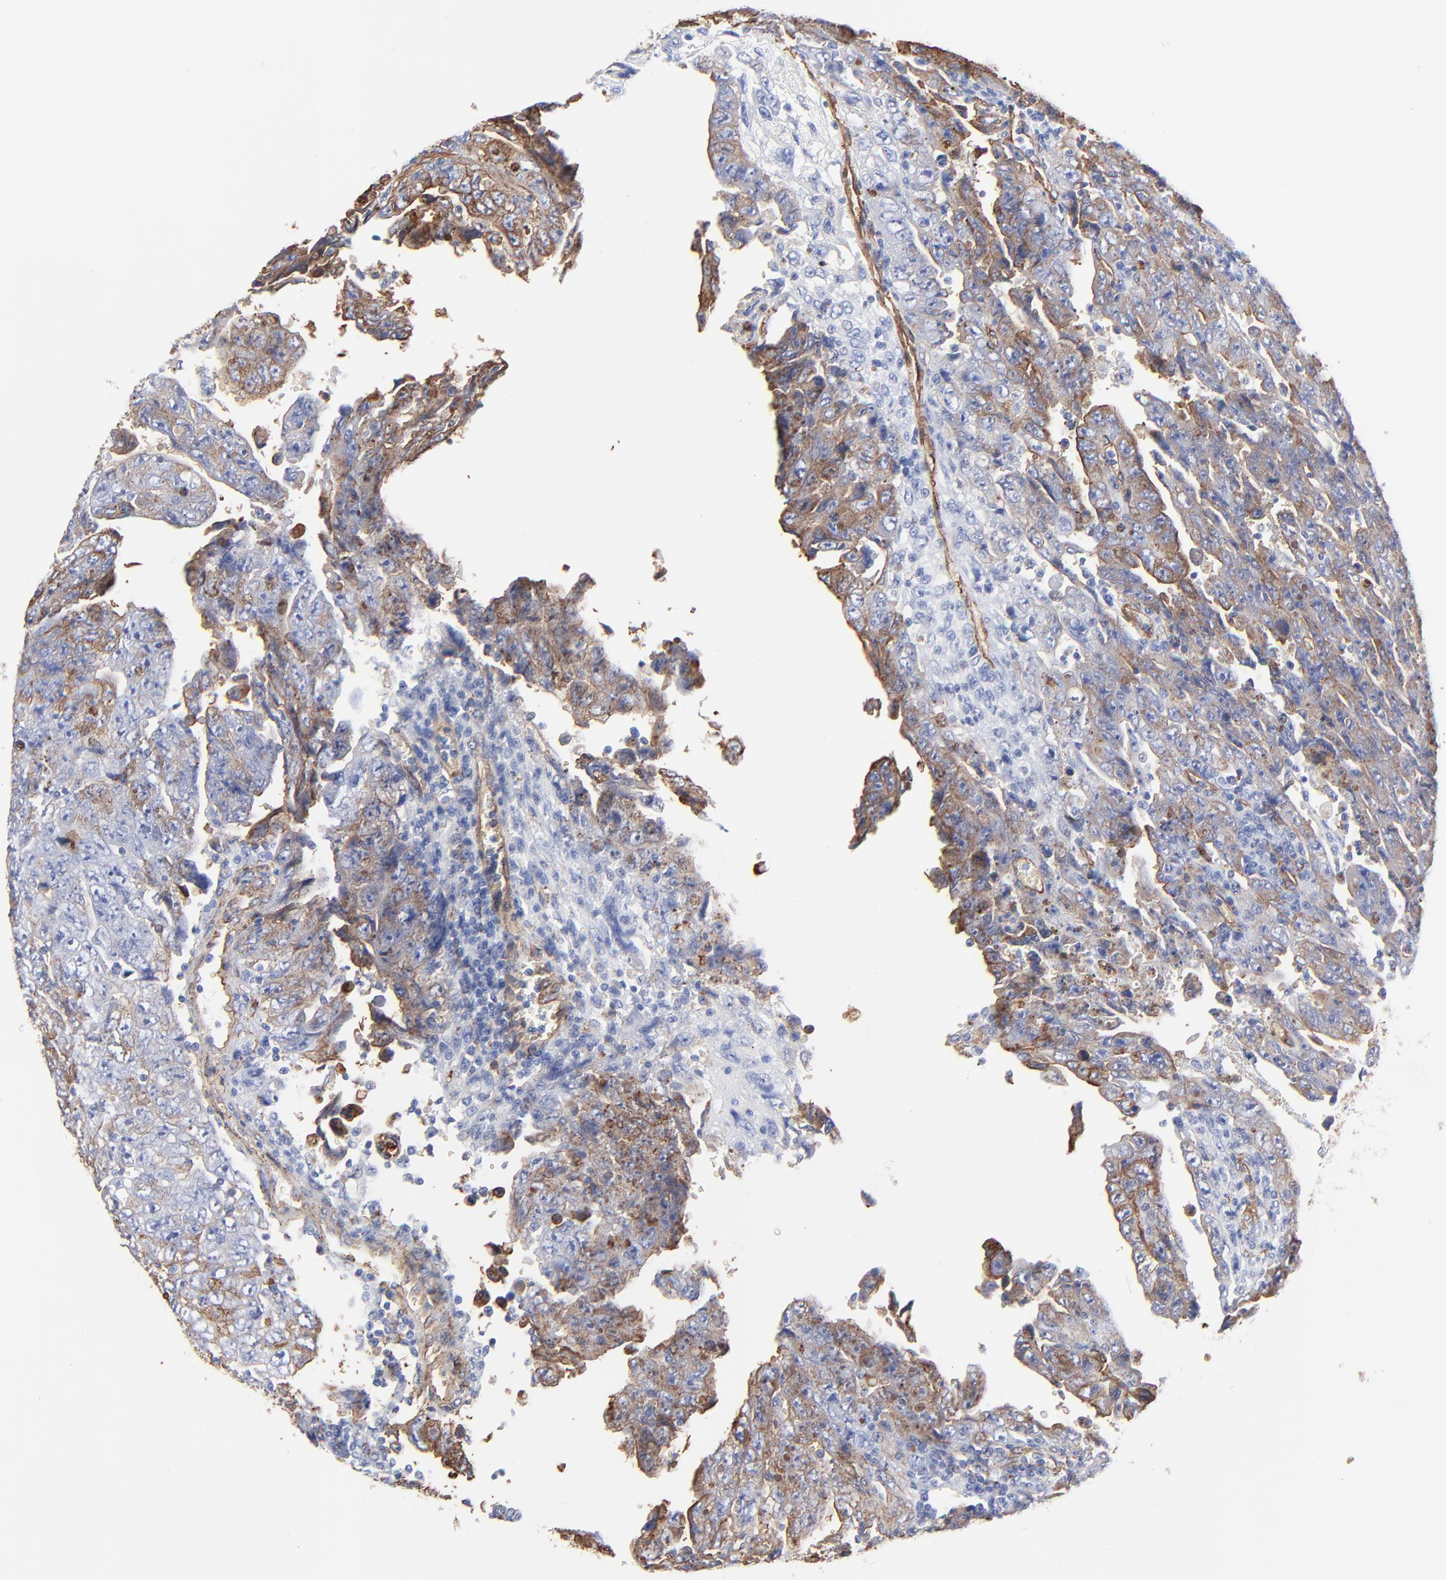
{"staining": {"intensity": "moderate", "quantity": ">75%", "location": "cytoplasmic/membranous"}, "tissue": "testis cancer", "cell_type": "Tumor cells", "image_type": "cancer", "snomed": [{"axis": "morphology", "description": "Carcinoma, Embryonal, NOS"}, {"axis": "topography", "description": "Testis"}], "caption": "Protein expression analysis of testis embryonal carcinoma displays moderate cytoplasmic/membranous expression in approximately >75% of tumor cells. The staining is performed using DAB (3,3'-diaminobenzidine) brown chromogen to label protein expression. The nuclei are counter-stained blue using hematoxylin.", "gene": "CAV1", "patient": {"sex": "male", "age": 28}}